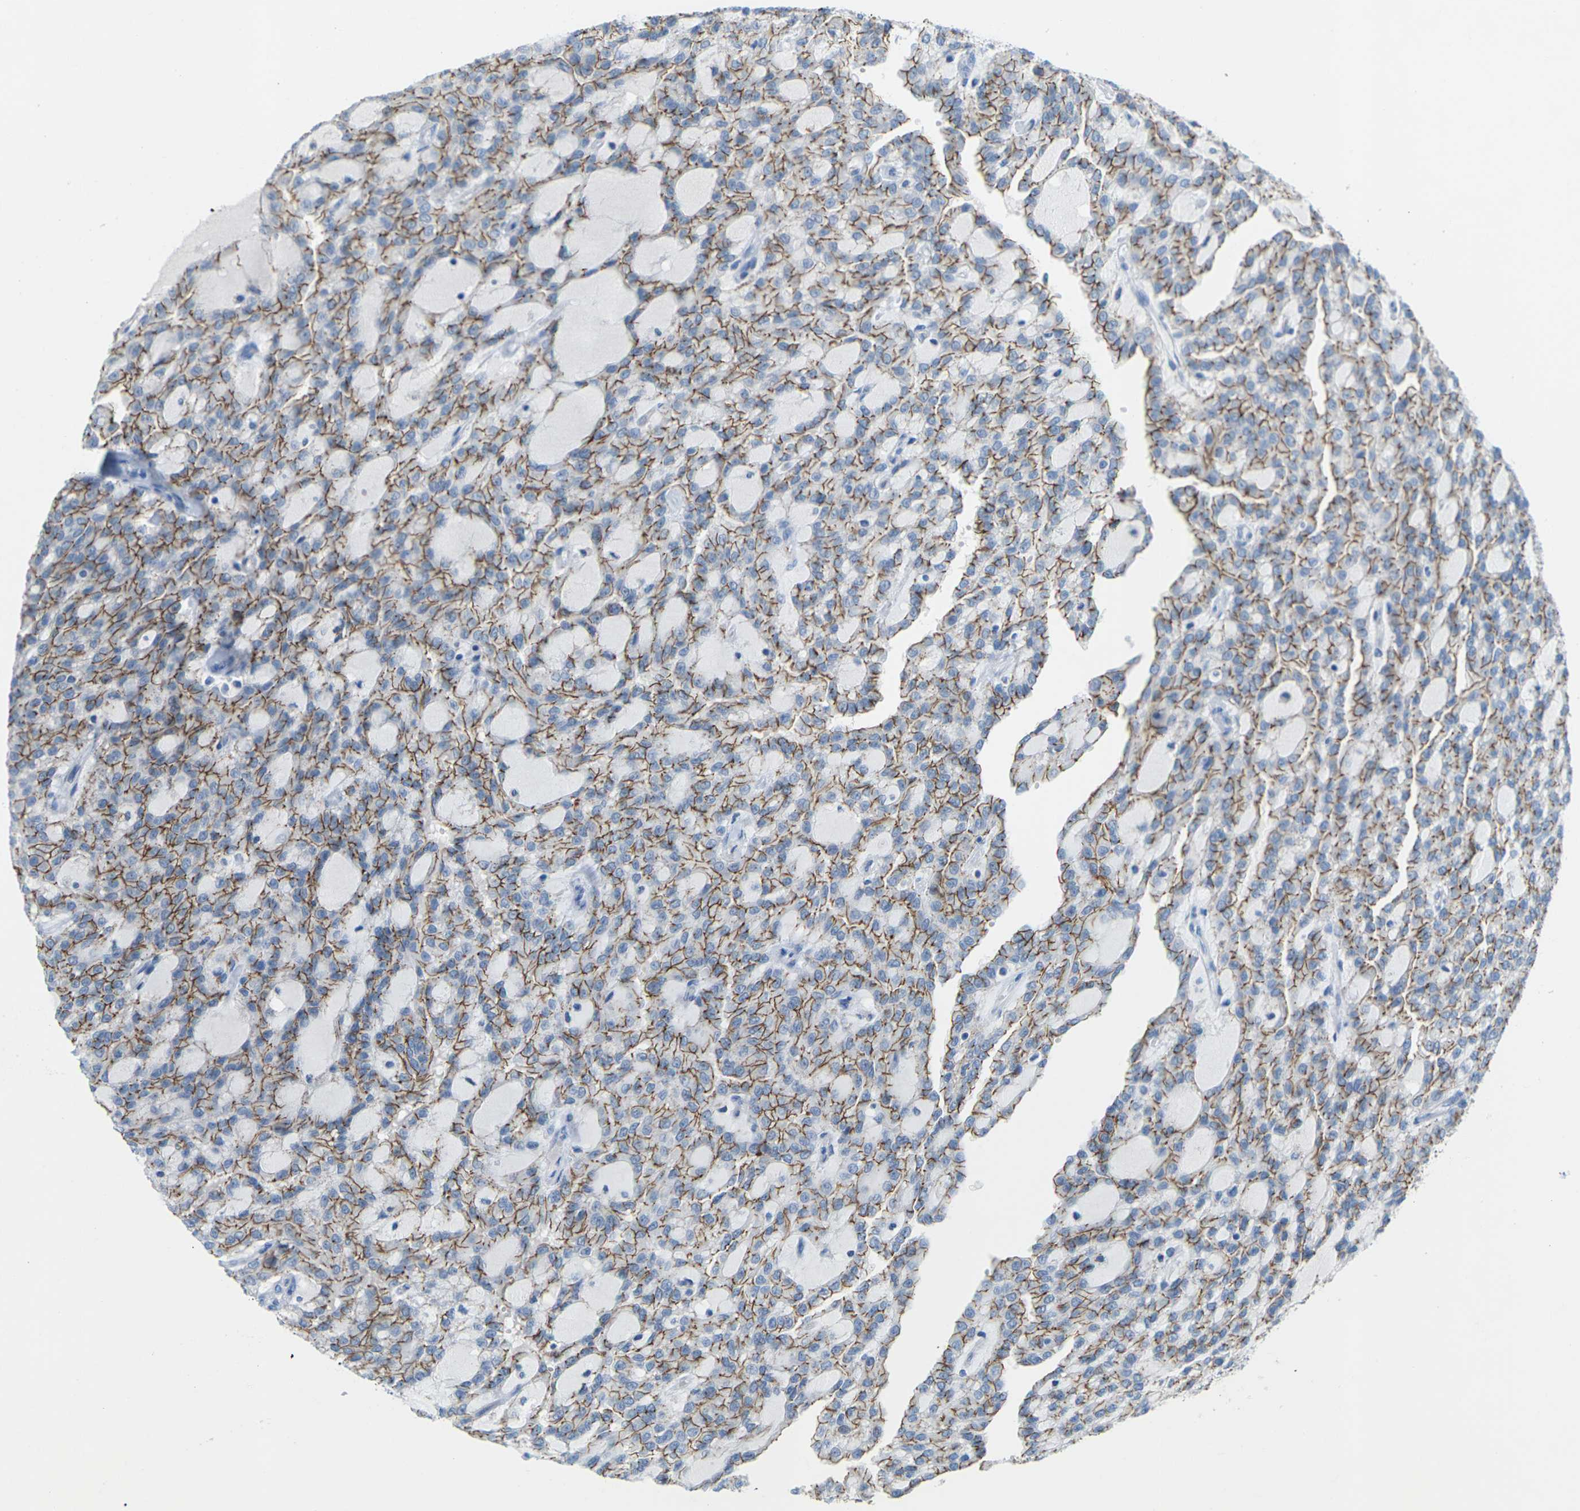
{"staining": {"intensity": "moderate", "quantity": ">75%", "location": "cytoplasmic/membranous"}, "tissue": "renal cancer", "cell_type": "Tumor cells", "image_type": "cancer", "snomed": [{"axis": "morphology", "description": "Adenocarcinoma, NOS"}, {"axis": "topography", "description": "Kidney"}], "caption": "A histopathology image of renal cancer stained for a protein displays moderate cytoplasmic/membranous brown staining in tumor cells. The protein of interest is stained brown, and the nuclei are stained in blue (DAB (3,3'-diaminobenzidine) IHC with brightfield microscopy, high magnification).", "gene": "CLDN3", "patient": {"sex": "male", "age": 63}}